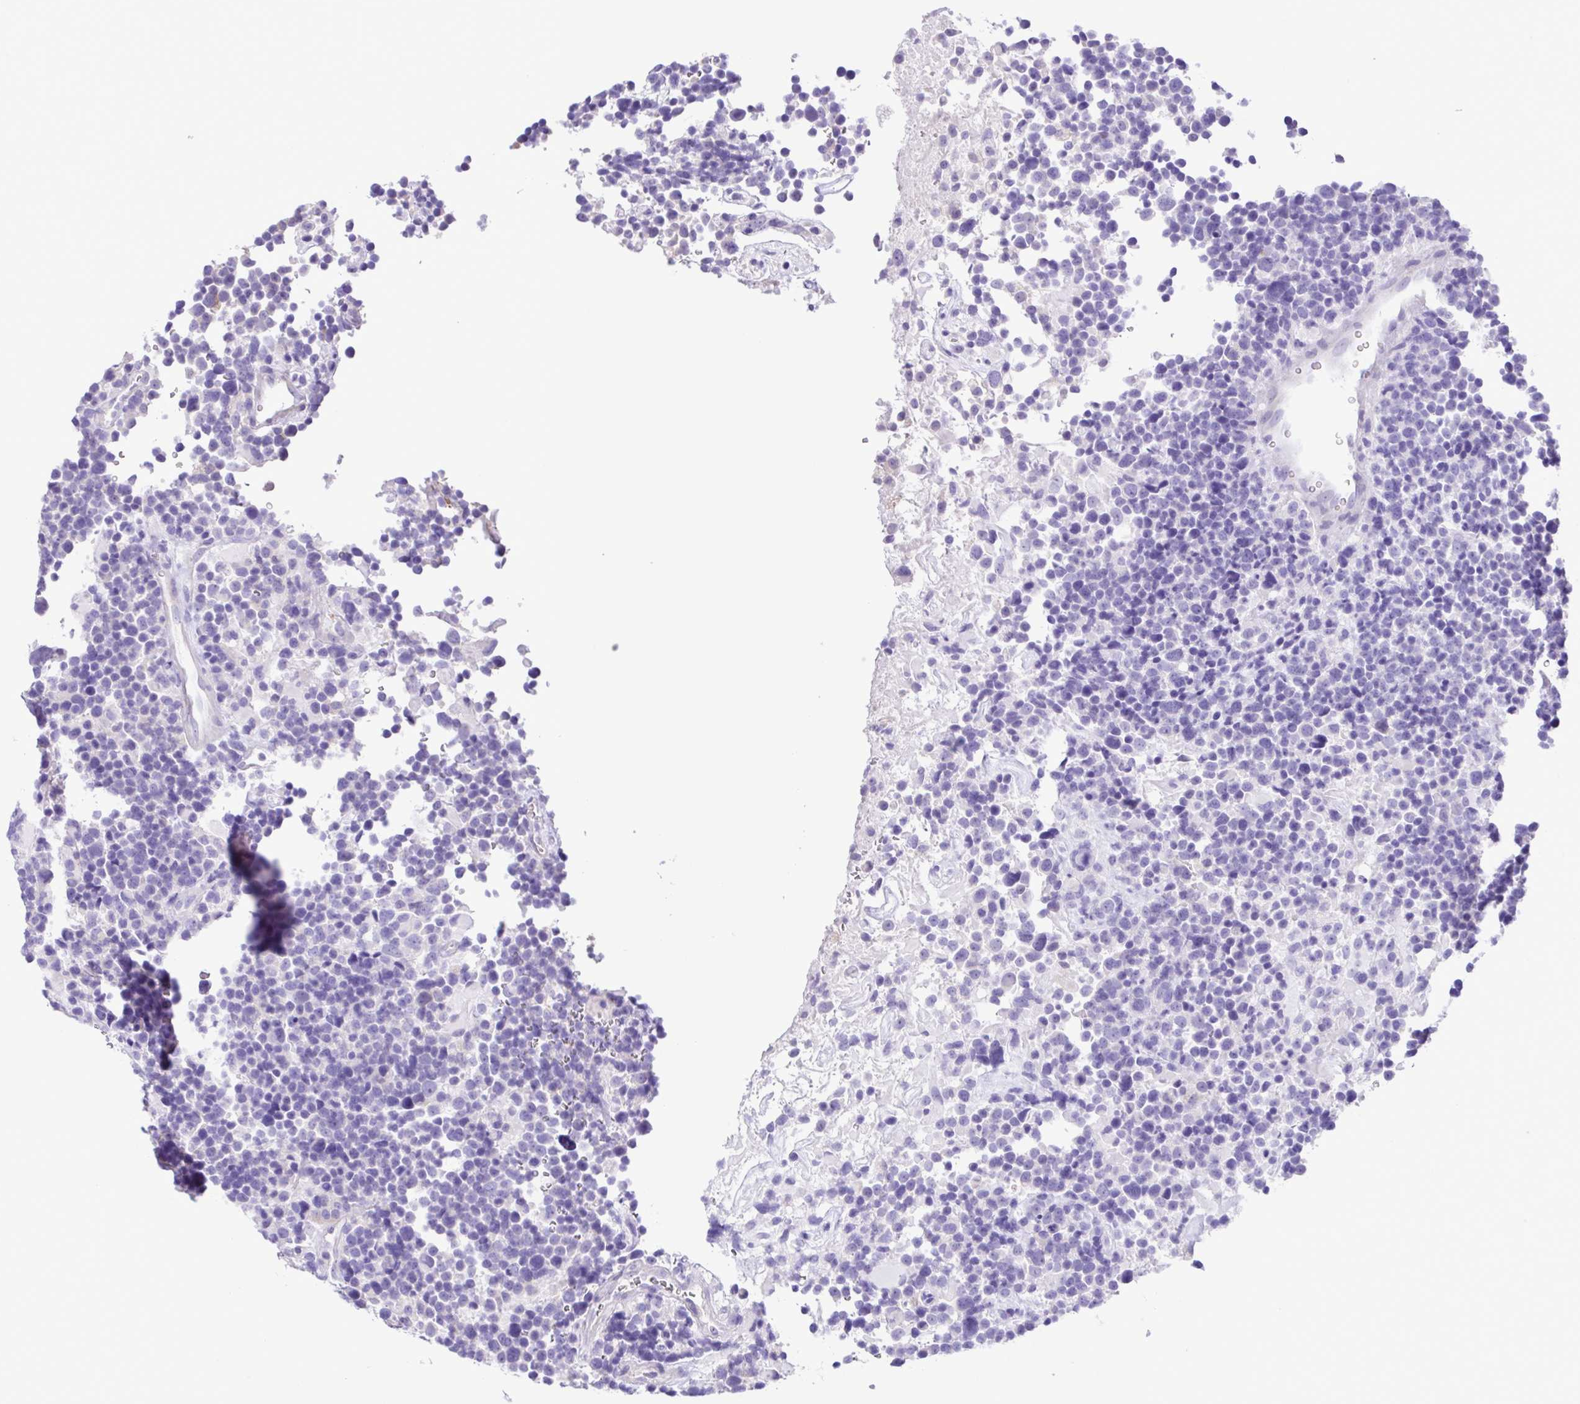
{"staining": {"intensity": "negative", "quantity": "none", "location": "none"}, "tissue": "glioma", "cell_type": "Tumor cells", "image_type": "cancer", "snomed": [{"axis": "morphology", "description": "Glioma, malignant, High grade"}, {"axis": "topography", "description": "Brain"}], "caption": "Human malignant glioma (high-grade) stained for a protein using immunohistochemistry (IHC) exhibits no expression in tumor cells.", "gene": "CYP17A1", "patient": {"sex": "male", "age": 33}}